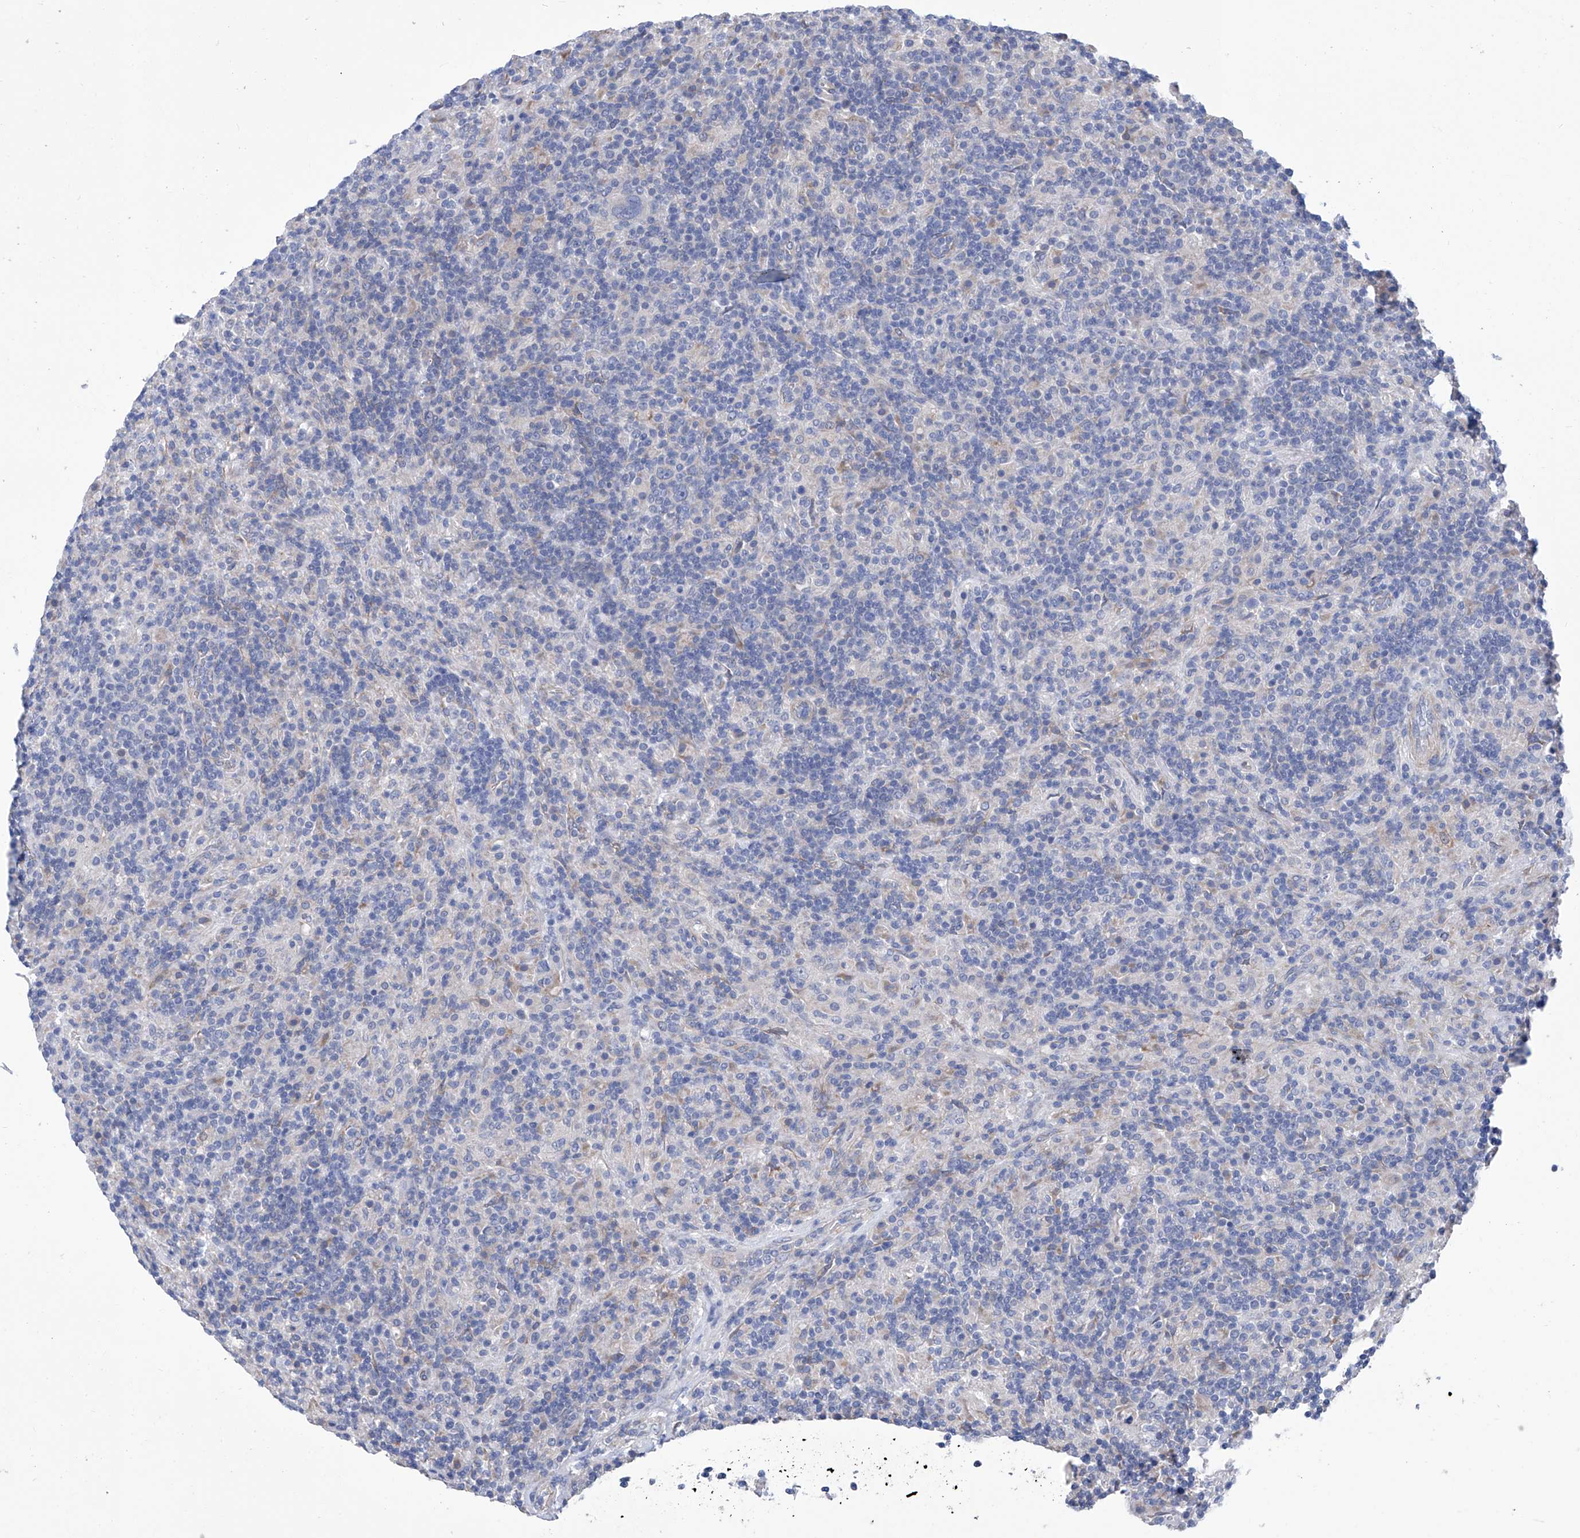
{"staining": {"intensity": "negative", "quantity": "none", "location": "none"}, "tissue": "lymphoma", "cell_type": "Tumor cells", "image_type": "cancer", "snomed": [{"axis": "morphology", "description": "Hodgkin's disease, NOS"}, {"axis": "topography", "description": "Lymph node"}], "caption": "Lymphoma was stained to show a protein in brown. There is no significant expression in tumor cells.", "gene": "SMS", "patient": {"sex": "male", "age": 70}}